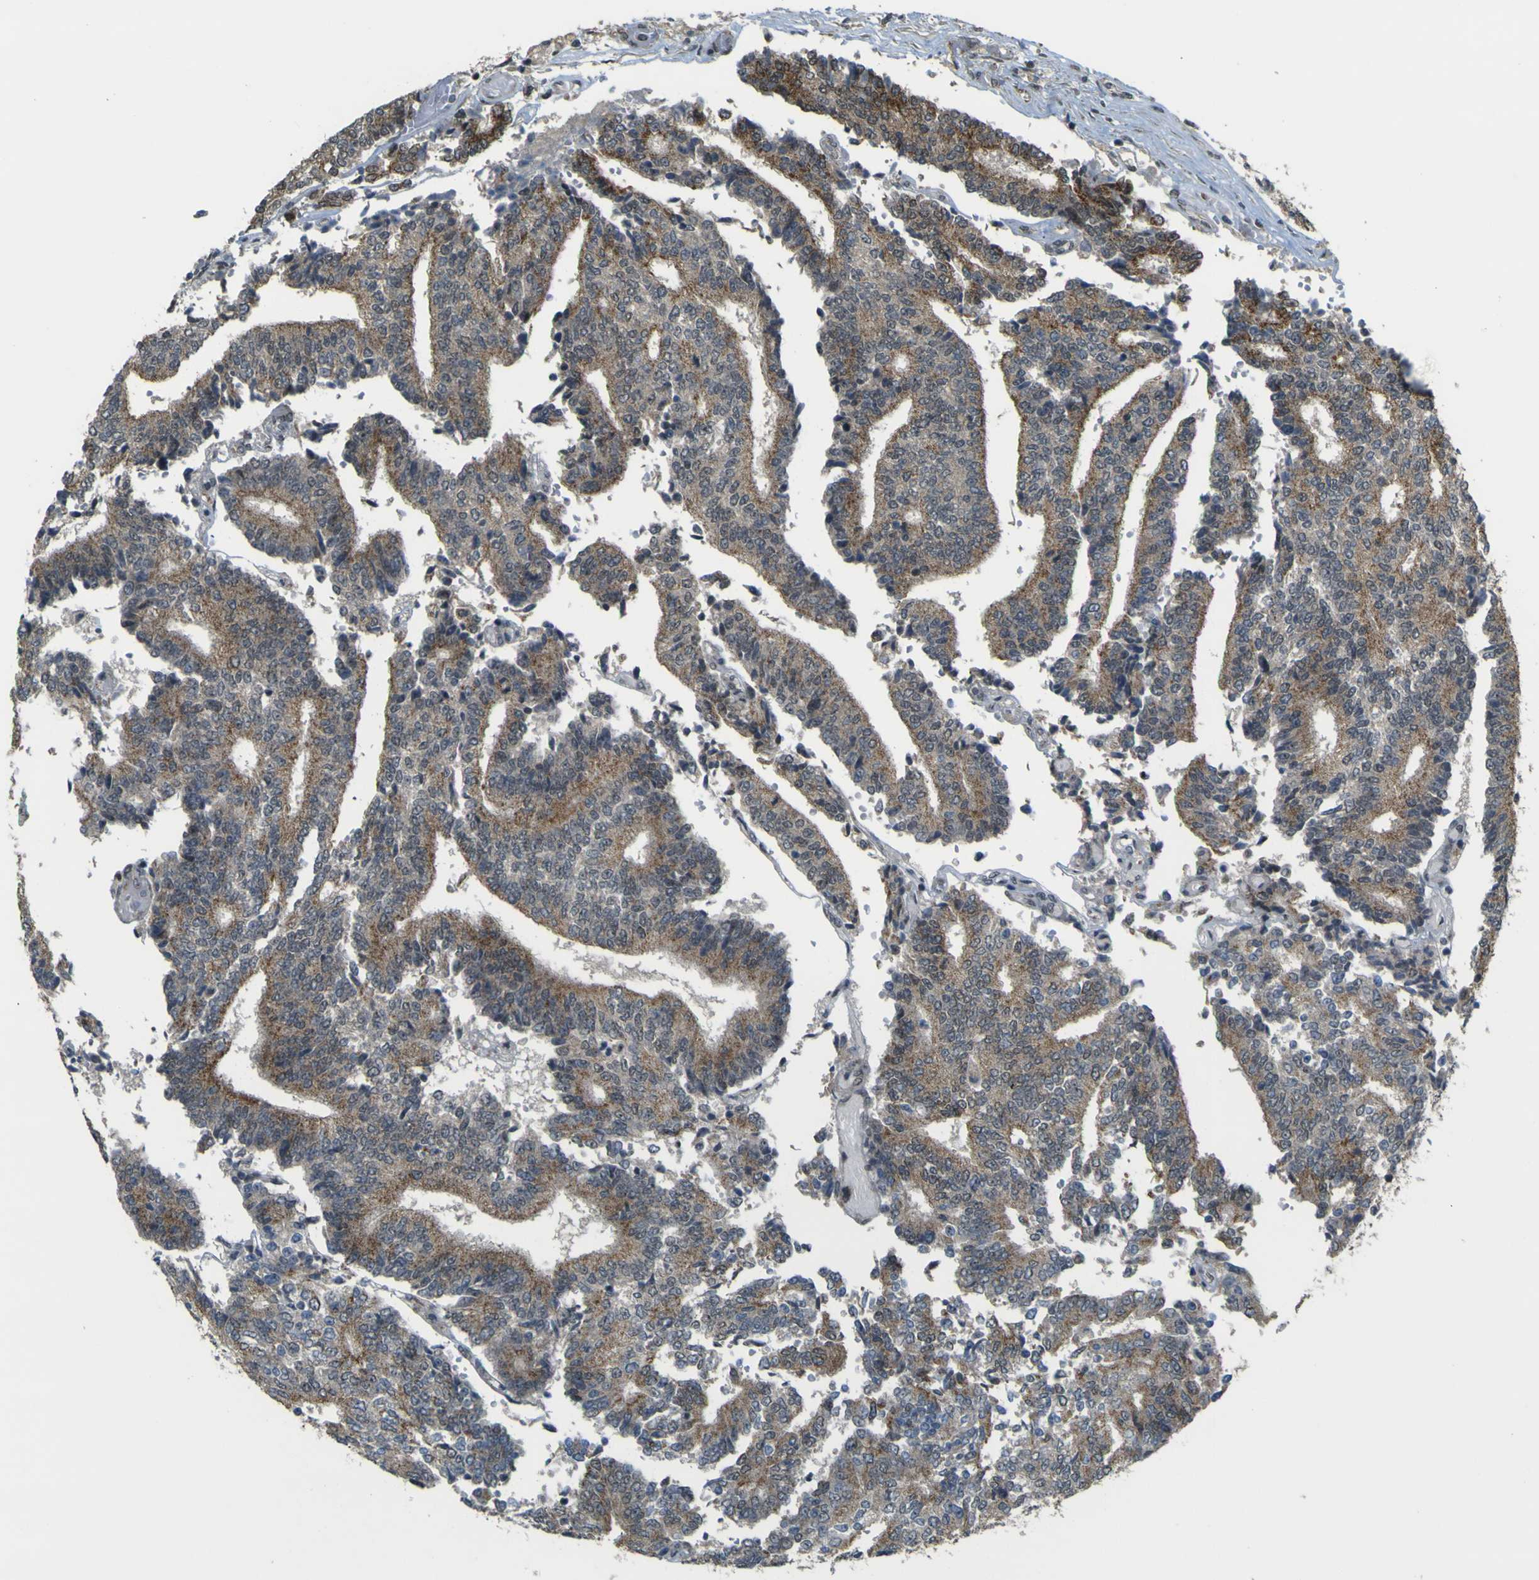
{"staining": {"intensity": "moderate", "quantity": ">75%", "location": "cytoplasmic/membranous"}, "tissue": "prostate cancer", "cell_type": "Tumor cells", "image_type": "cancer", "snomed": [{"axis": "morphology", "description": "Normal tissue, NOS"}, {"axis": "morphology", "description": "Adenocarcinoma, High grade"}, {"axis": "topography", "description": "Prostate"}, {"axis": "topography", "description": "Seminal veicle"}], "caption": "The histopathology image displays a brown stain indicating the presence of a protein in the cytoplasmic/membranous of tumor cells in prostate cancer. The protein is stained brown, and the nuclei are stained in blue (DAB (3,3'-diaminobenzidine) IHC with brightfield microscopy, high magnification).", "gene": "ACBD5", "patient": {"sex": "male", "age": 55}}